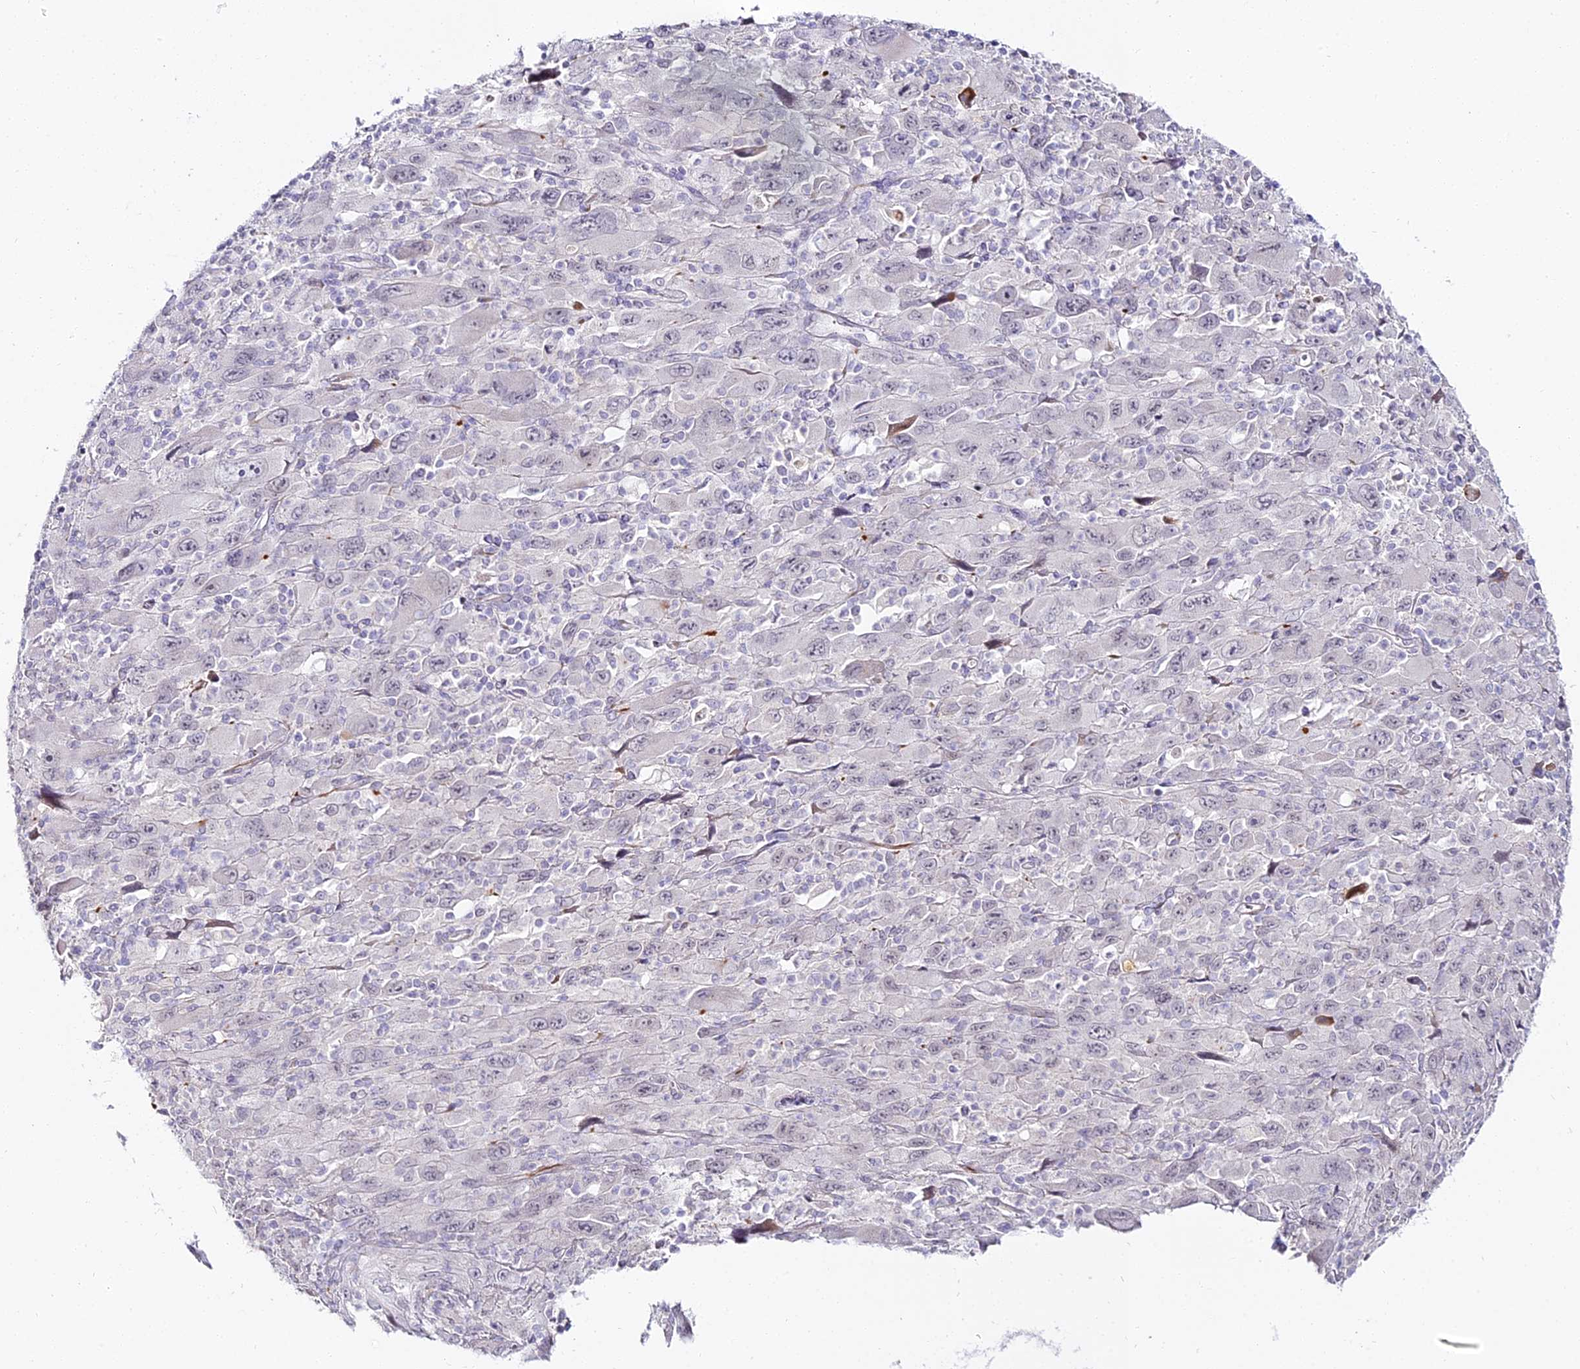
{"staining": {"intensity": "moderate", "quantity": "<25%", "location": "cytoplasmic/membranous"}, "tissue": "melanoma", "cell_type": "Tumor cells", "image_type": "cancer", "snomed": [{"axis": "morphology", "description": "Malignant melanoma, Metastatic site"}, {"axis": "topography", "description": "Skin"}], "caption": "High-magnification brightfield microscopy of melanoma stained with DAB (brown) and counterstained with hematoxylin (blue). tumor cells exhibit moderate cytoplasmic/membranous expression is identified in about<25% of cells. (IHC, brightfield microscopy, high magnification).", "gene": "ALPG", "patient": {"sex": "female", "age": 56}}